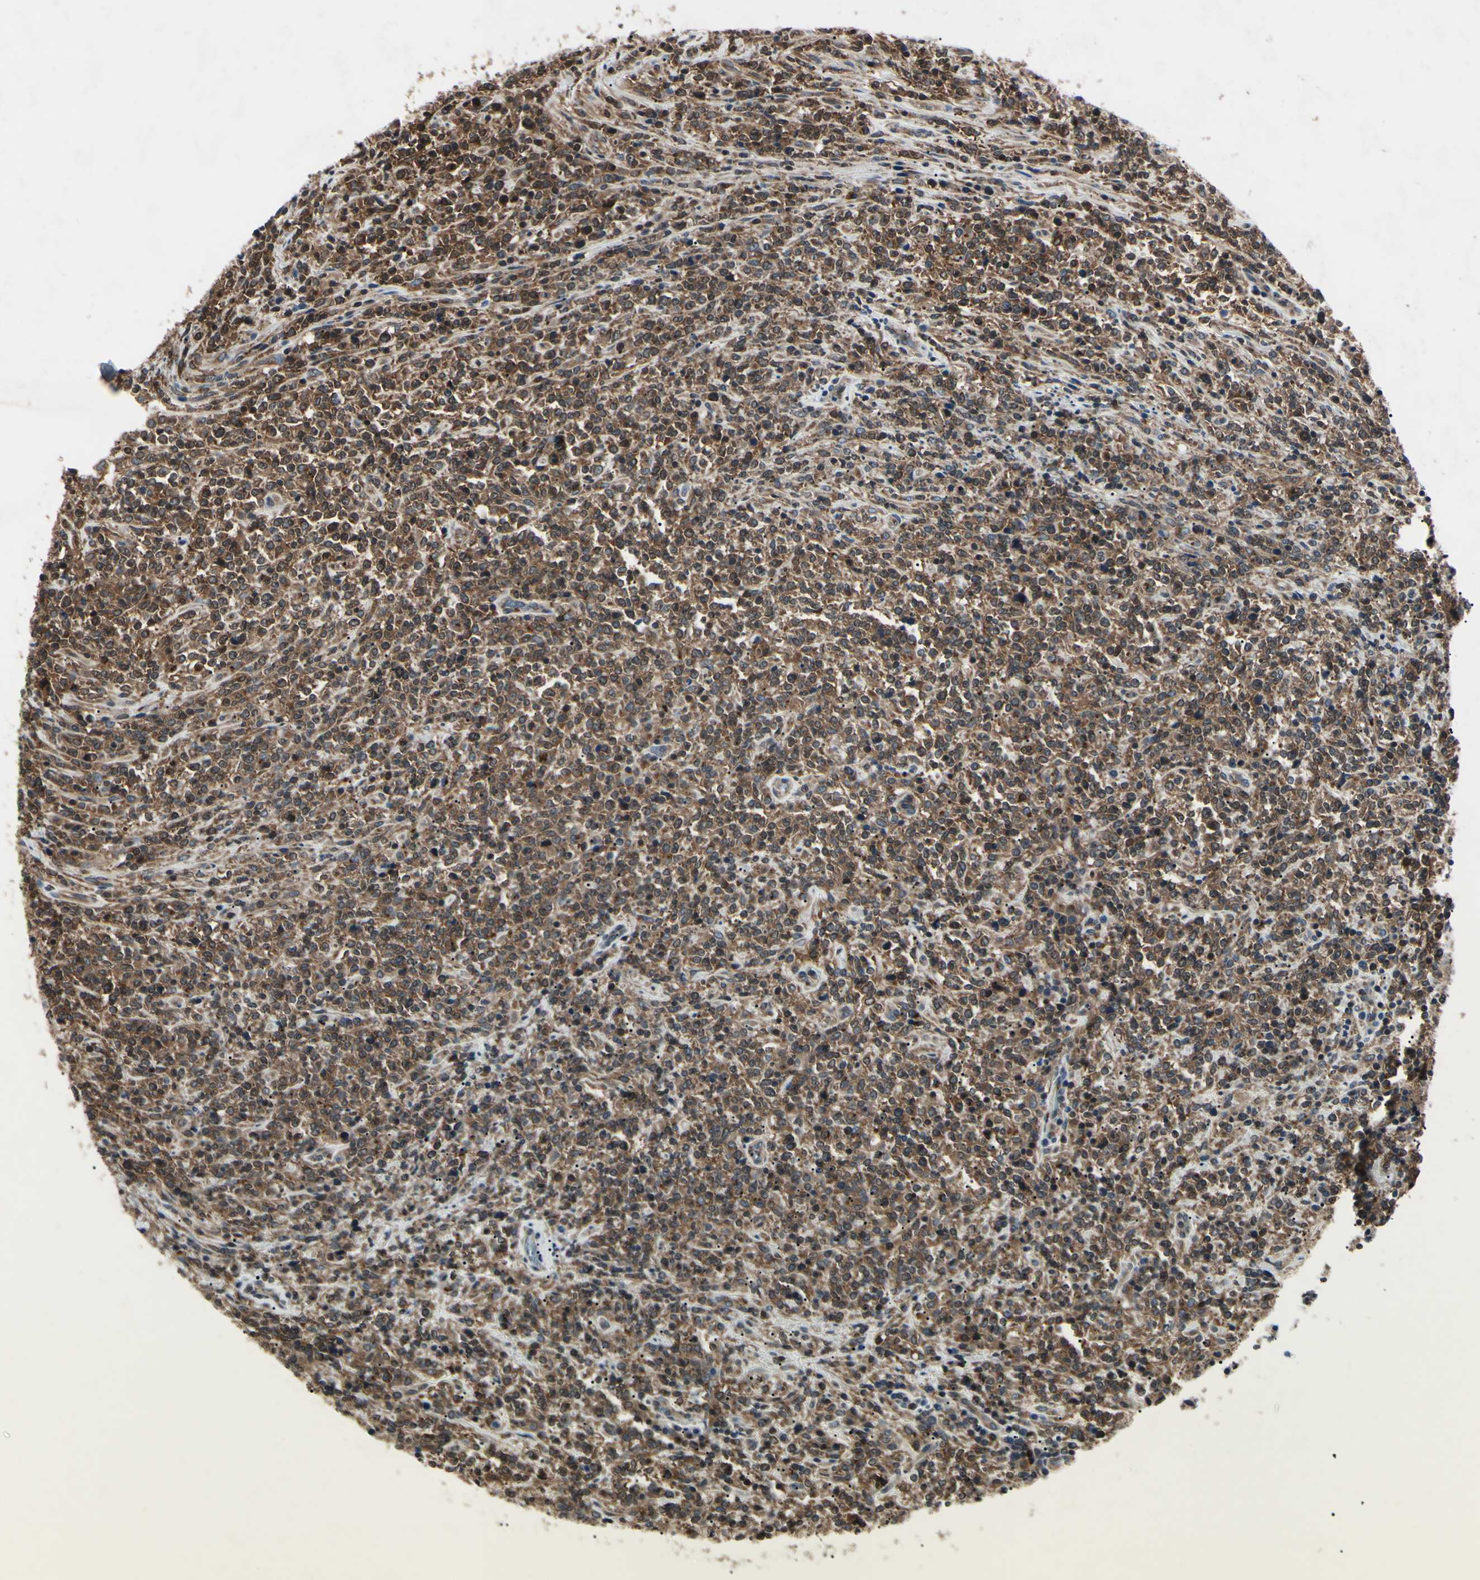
{"staining": {"intensity": "strong", "quantity": ">75%", "location": "cytoplasmic/membranous,nuclear"}, "tissue": "lymphoma", "cell_type": "Tumor cells", "image_type": "cancer", "snomed": [{"axis": "morphology", "description": "Malignant lymphoma, non-Hodgkin's type, High grade"}, {"axis": "topography", "description": "Soft tissue"}], "caption": "Immunohistochemical staining of lymphoma displays high levels of strong cytoplasmic/membranous and nuclear protein staining in approximately >75% of tumor cells.", "gene": "MAPRE1", "patient": {"sex": "male", "age": 18}}